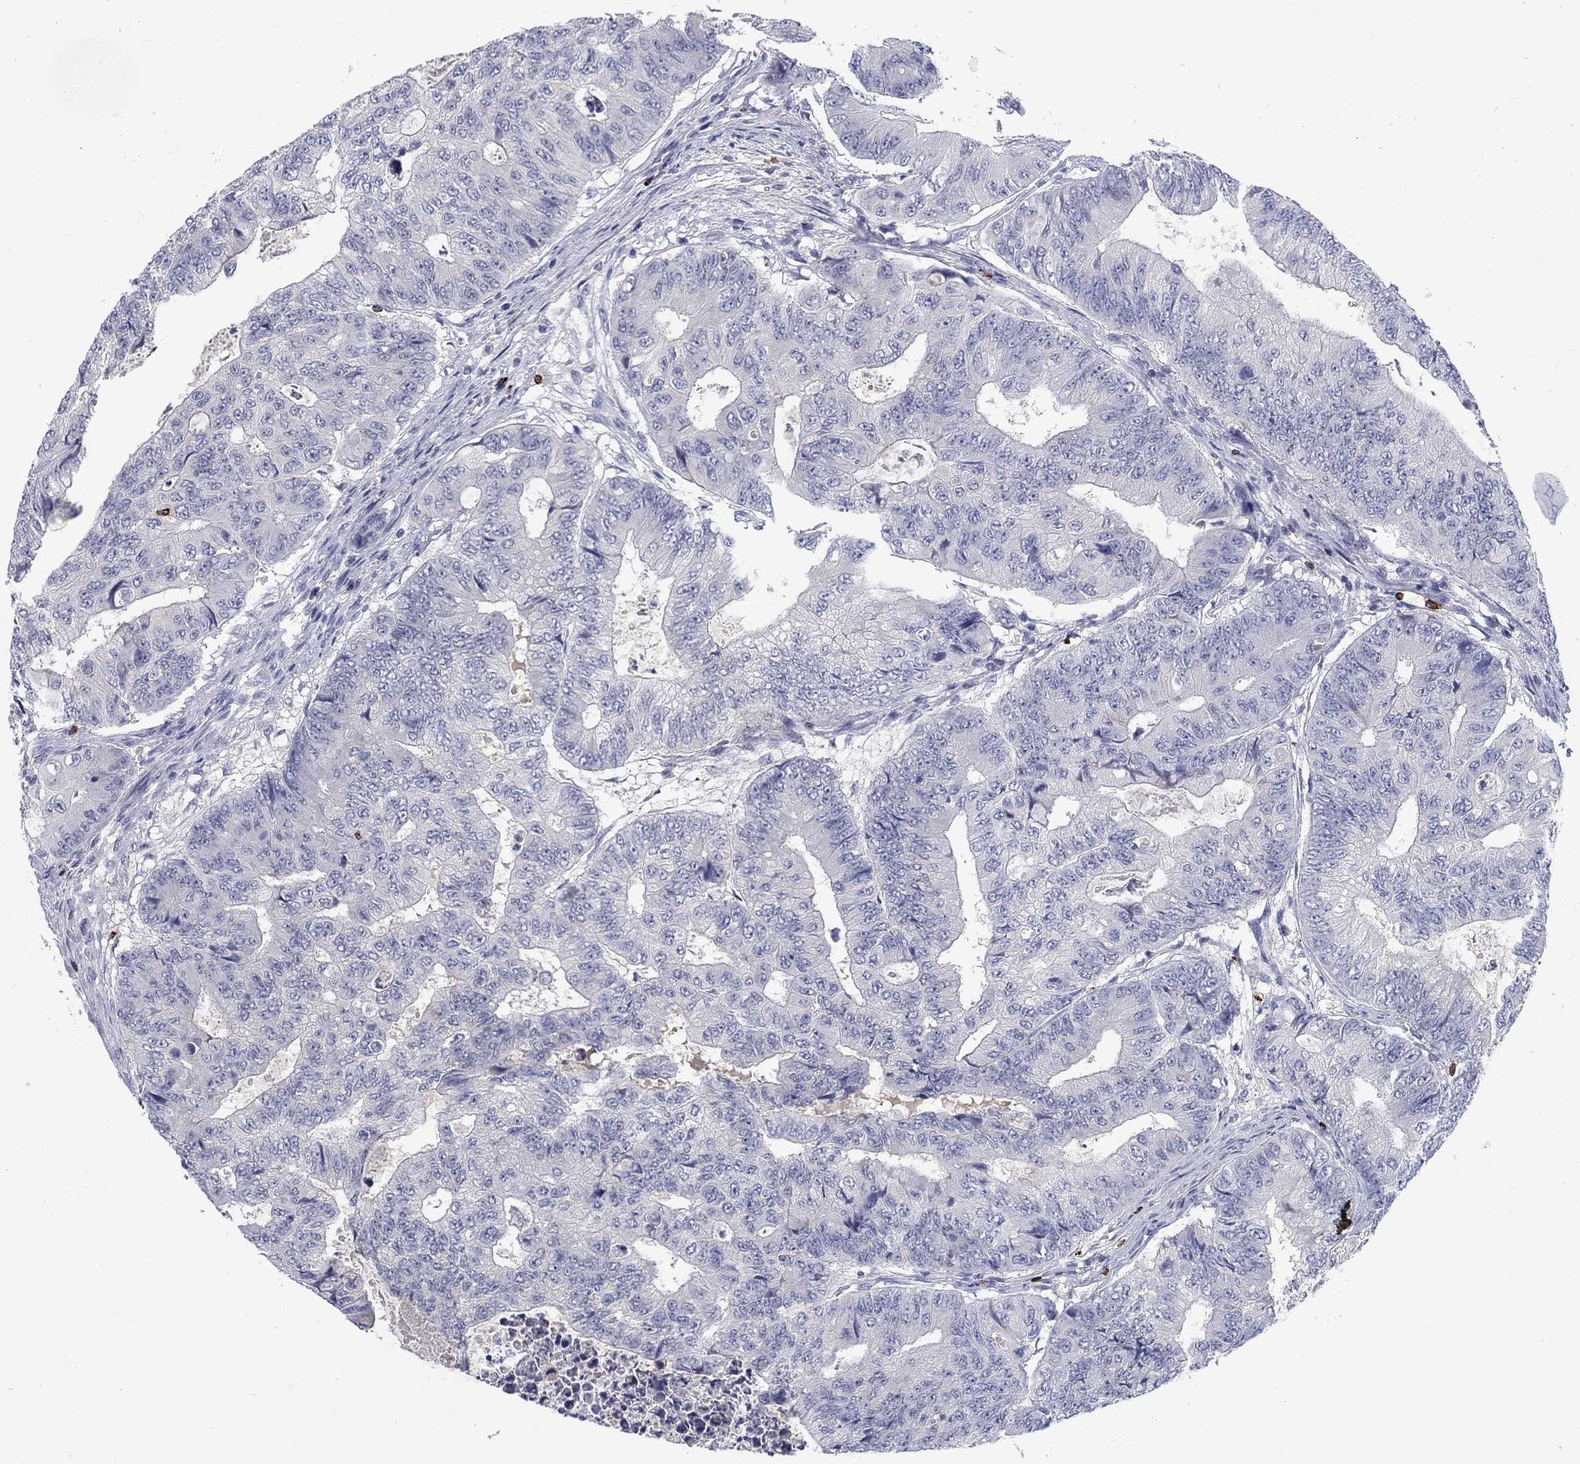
{"staining": {"intensity": "negative", "quantity": "none", "location": "none"}, "tissue": "colorectal cancer", "cell_type": "Tumor cells", "image_type": "cancer", "snomed": [{"axis": "morphology", "description": "Adenocarcinoma, NOS"}, {"axis": "topography", "description": "Colon"}], "caption": "The photomicrograph exhibits no significant expression in tumor cells of colorectal adenocarcinoma.", "gene": "GZMA", "patient": {"sex": "female", "age": 48}}